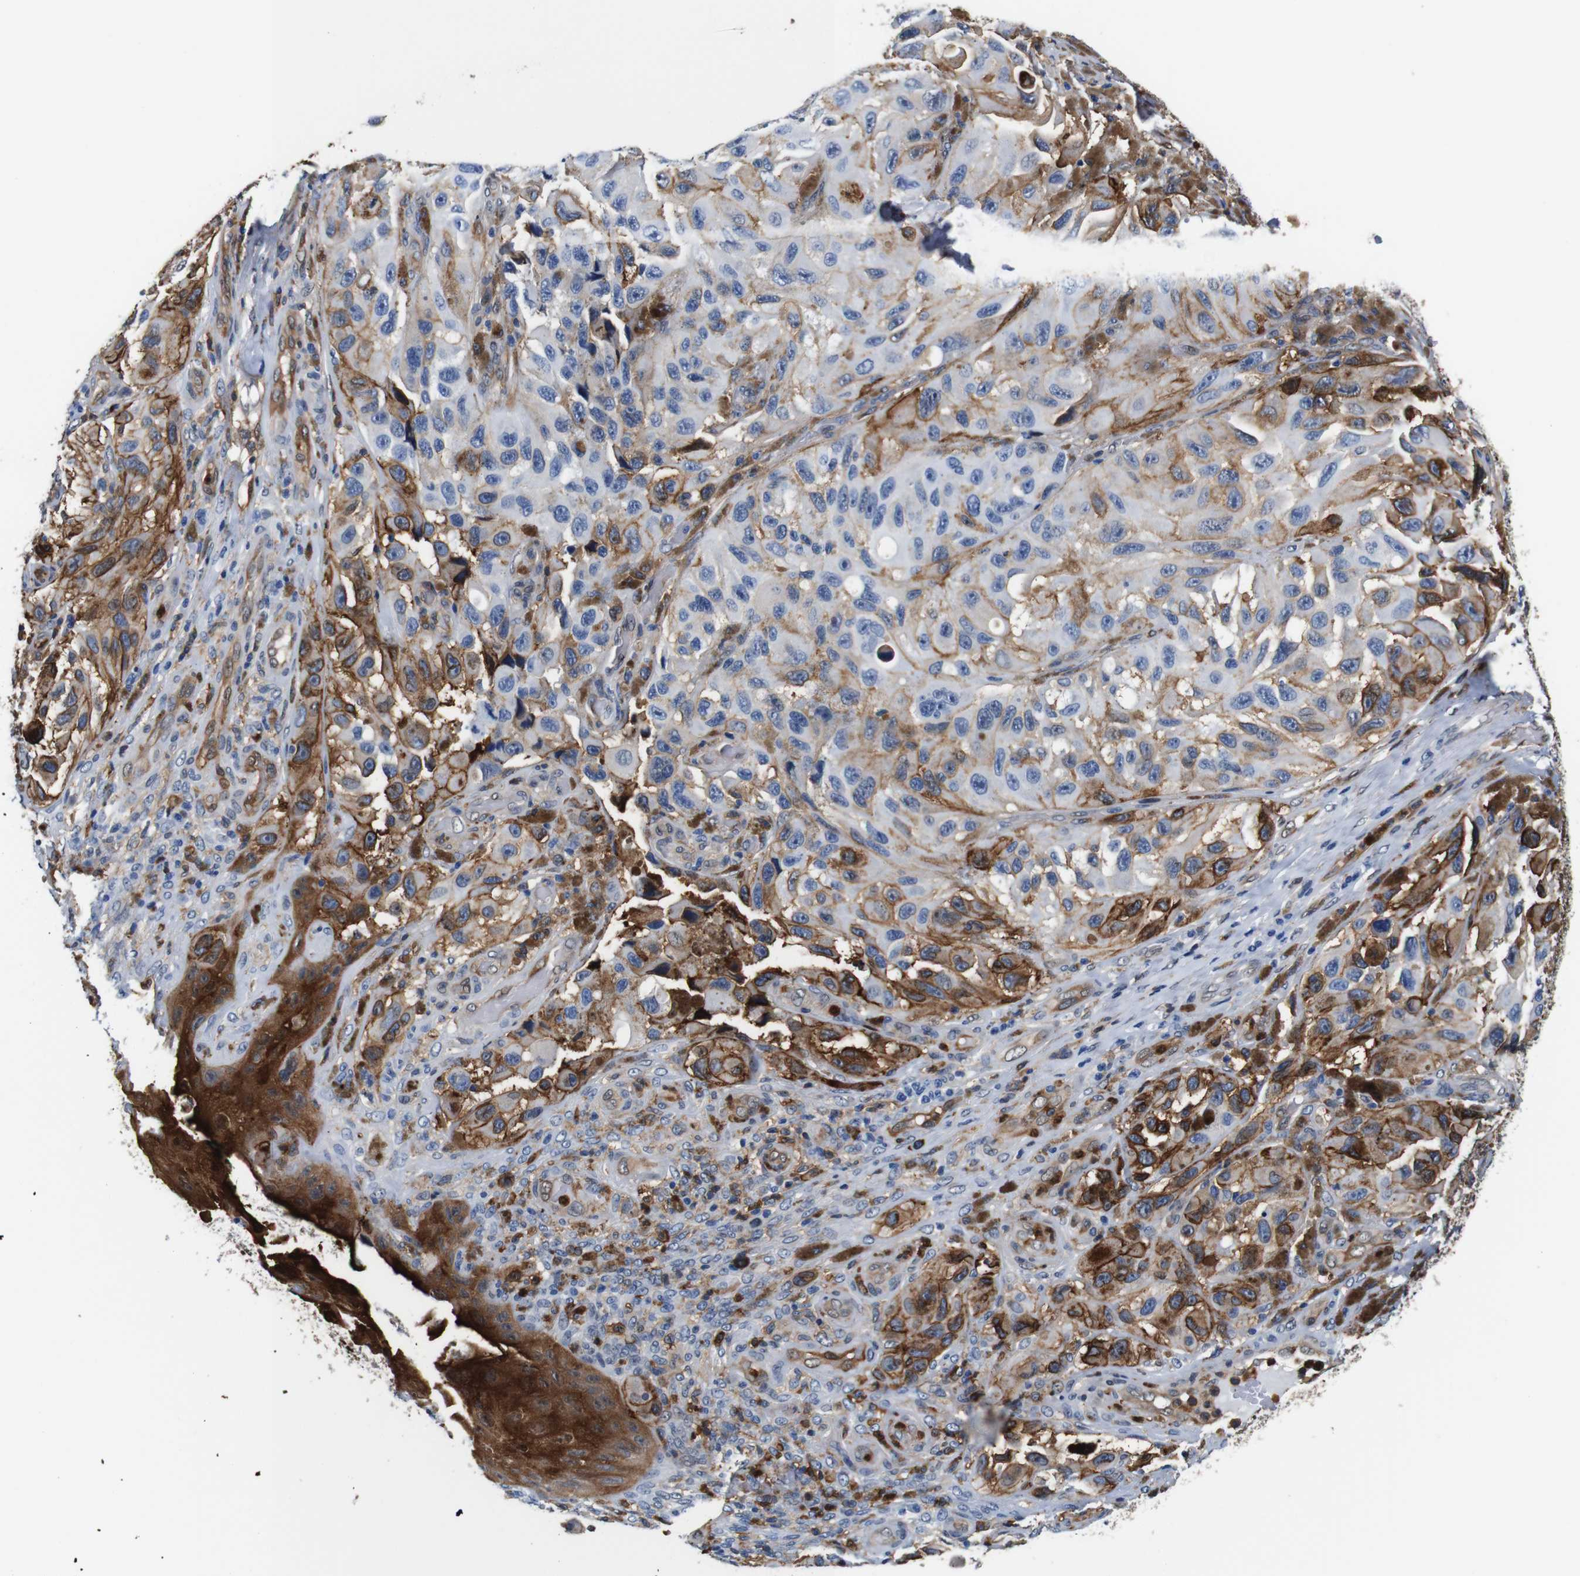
{"staining": {"intensity": "moderate", "quantity": "25%-75%", "location": "cytoplasmic/membranous"}, "tissue": "melanoma", "cell_type": "Tumor cells", "image_type": "cancer", "snomed": [{"axis": "morphology", "description": "Malignant melanoma, NOS"}, {"axis": "topography", "description": "Skin"}], "caption": "Protein expression analysis of malignant melanoma shows moderate cytoplasmic/membranous expression in approximately 25%-75% of tumor cells. Nuclei are stained in blue.", "gene": "ANXA1", "patient": {"sex": "female", "age": 73}}